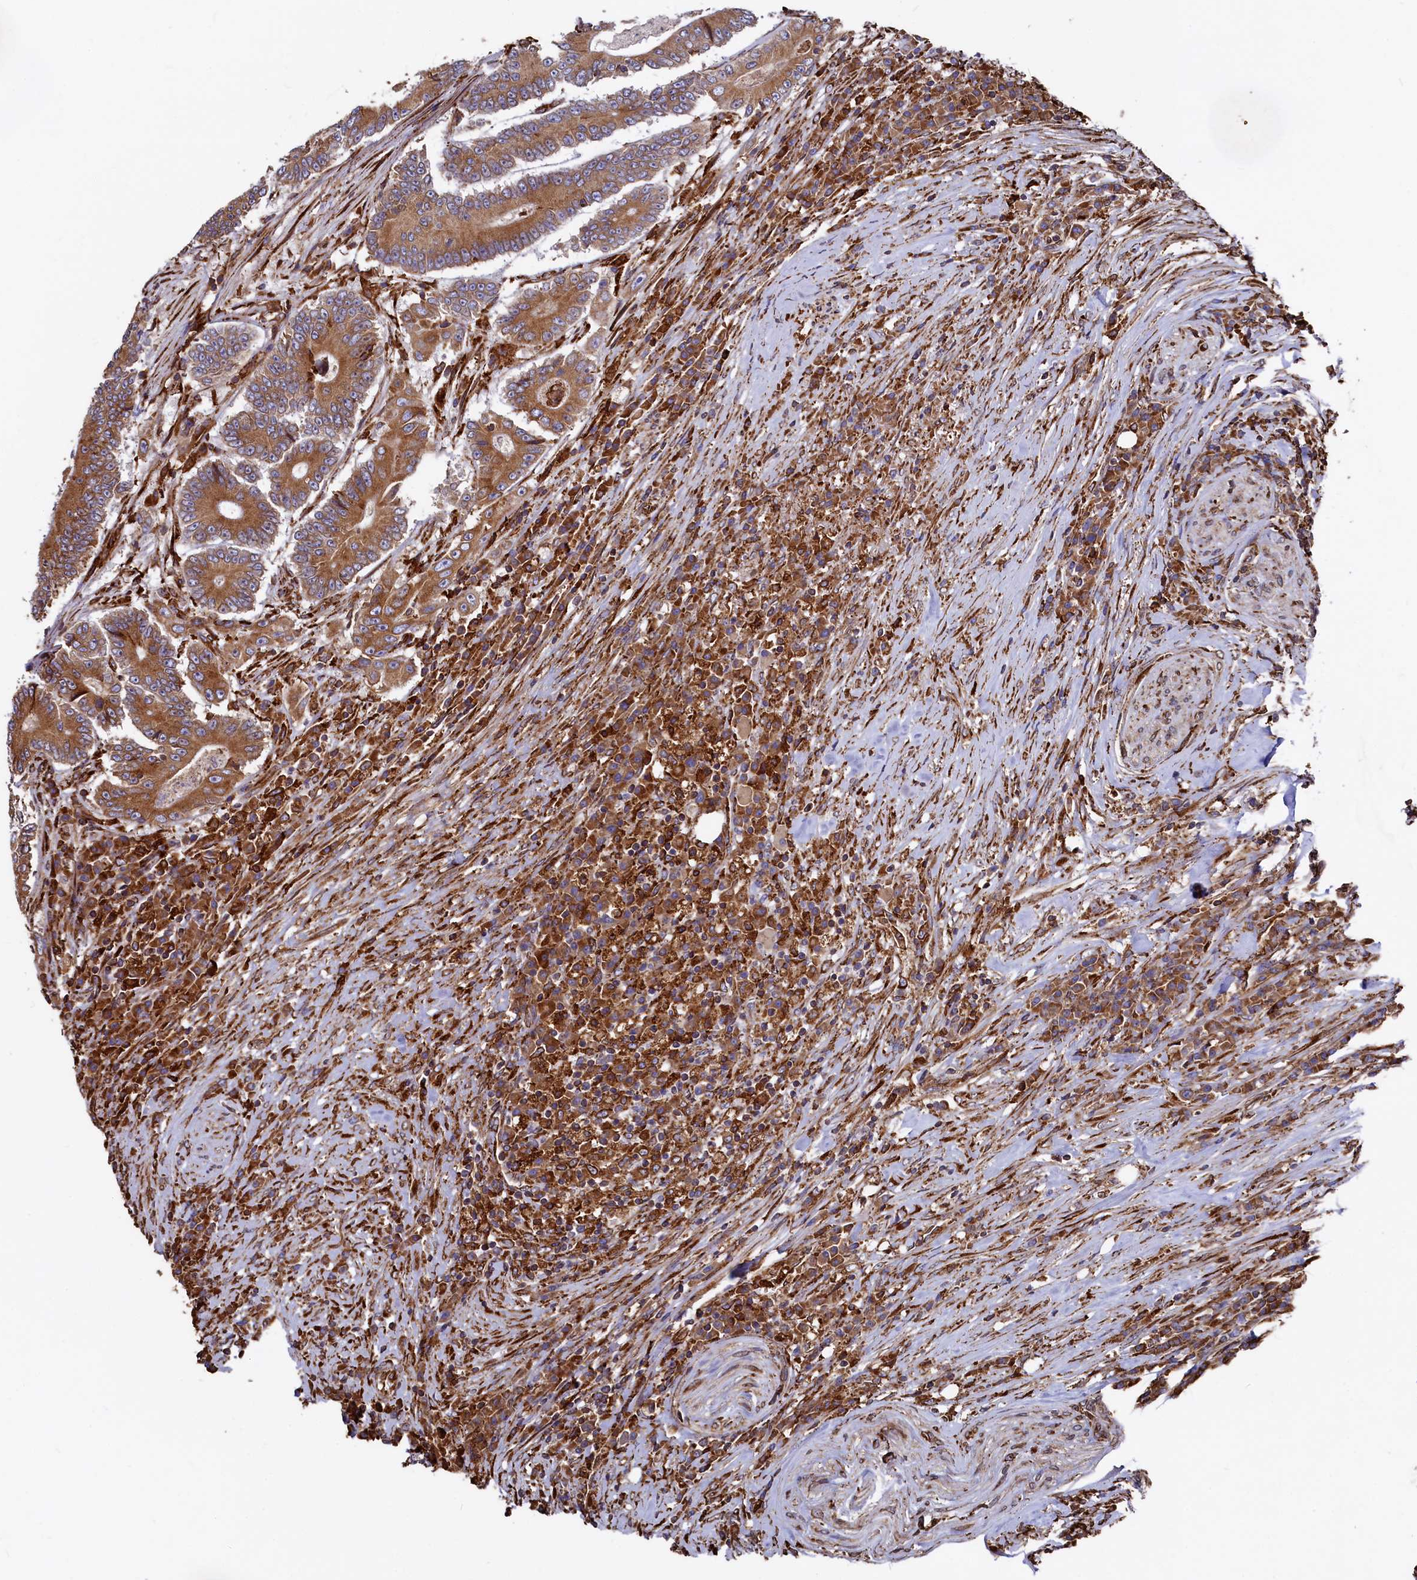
{"staining": {"intensity": "moderate", "quantity": ">75%", "location": "cytoplasmic/membranous"}, "tissue": "colorectal cancer", "cell_type": "Tumor cells", "image_type": "cancer", "snomed": [{"axis": "morphology", "description": "Adenocarcinoma, NOS"}, {"axis": "topography", "description": "Colon"}], "caption": "Moderate cytoplasmic/membranous positivity for a protein is identified in about >75% of tumor cells of colorectal adenocarcinoma using immunohistochemistry.", "gene": "NEURL1B", "patient": {"sex": "male", "age": 83}}